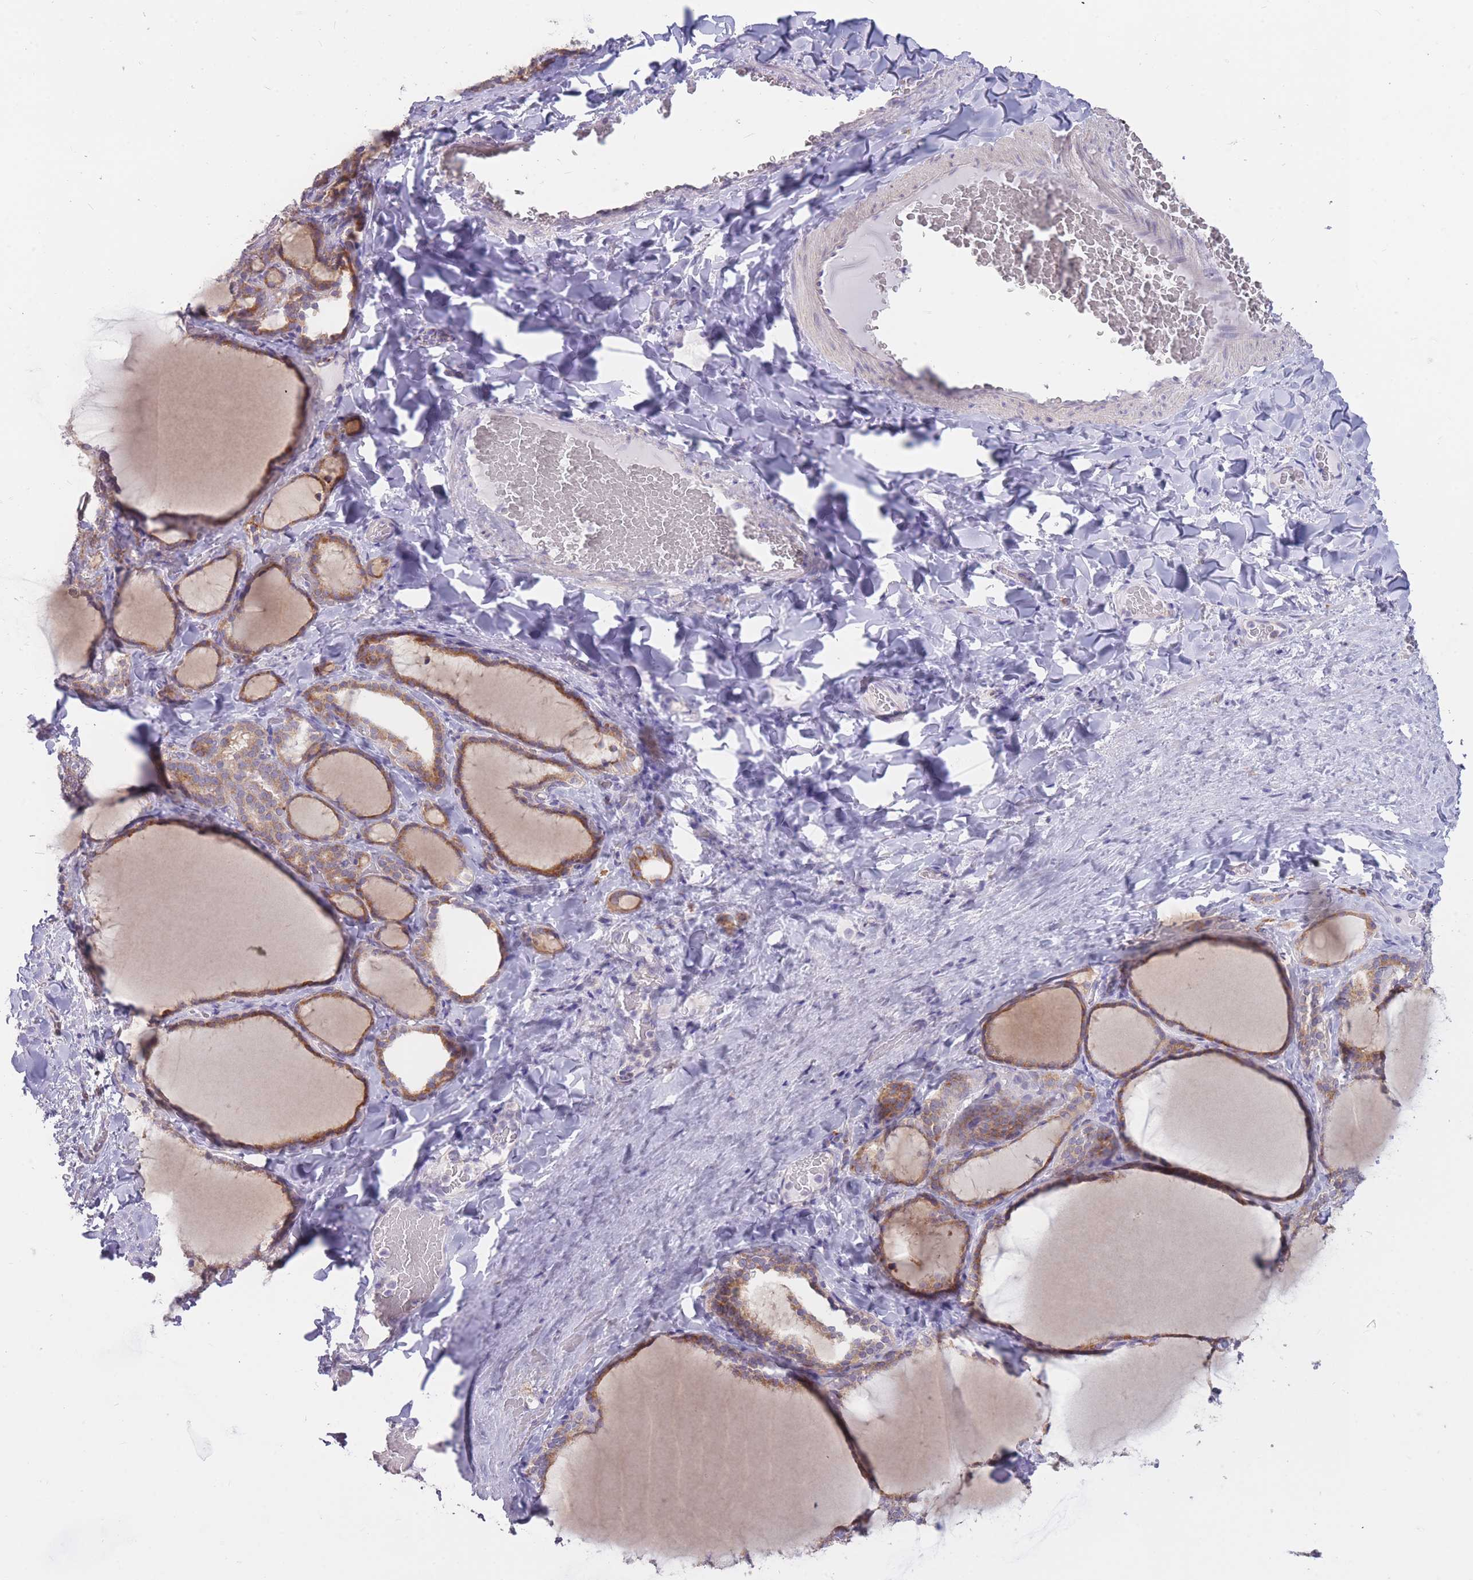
{"staining": {"intensity": "moderate", "quantity": ">75%", "location": "cytoplasmic/membranous"}, "tissue": "thyroid gland", "cell_type": "Glandular cells", "image_type": "normal", "snomed": [{"axis": "morphology", "description": "Normal tissue, NOS"}, {"axis": "topography", "description": "Thyroid gland"}], "caption": "A micrograph showing moderate cytoplasmic/membranous positivity in approximately >75% of glandular cells in normal thyroid gland, as visualized by brown immunohistochemical staining.", "gene": "TRAPPC5", "patient": {"sex": "female", "age": 31}}